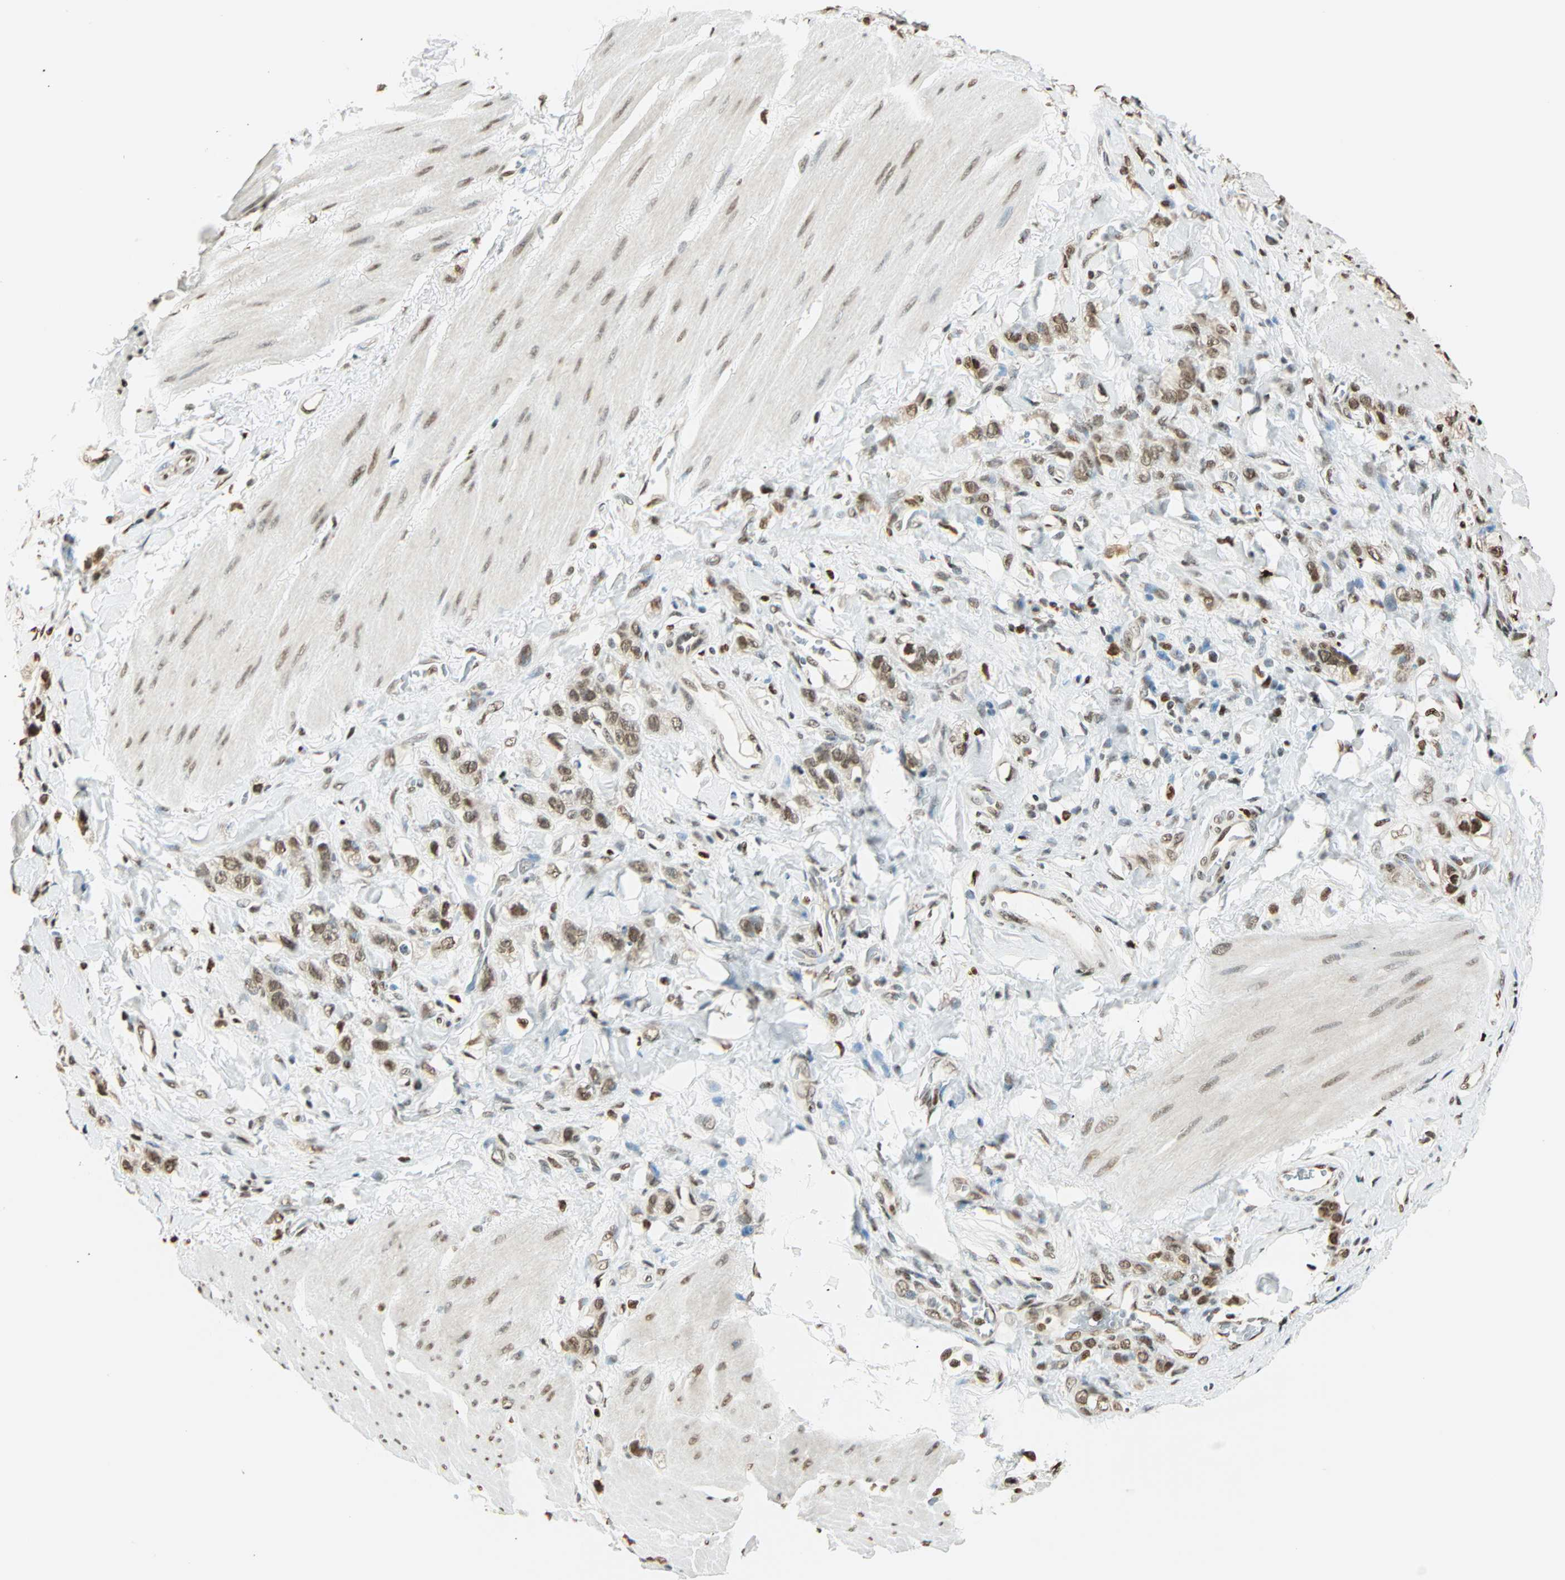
{"staining": {"intensity": "moderate", "quantity": "25%-75%", "location": "nuclear"}, "tissue": "stomach cancer", "cell_type": "Tumor cells", "image_type": "cancer", "snomed": [{"axis": "morphology", "description": "Adenocarcinoma, NOS"}, {"axis": "topography", "description": "Stomach"}], "caption": "DAB (3,3'-diaminobenzidine) immunohistochemical staining of human stomach adenocarcinoma demonstrates moderate nuclear protein expression in approximately 25%-75% of tumor cells.", "gene": "FANCG", "patient": {"sex": "male", "age": 82}}